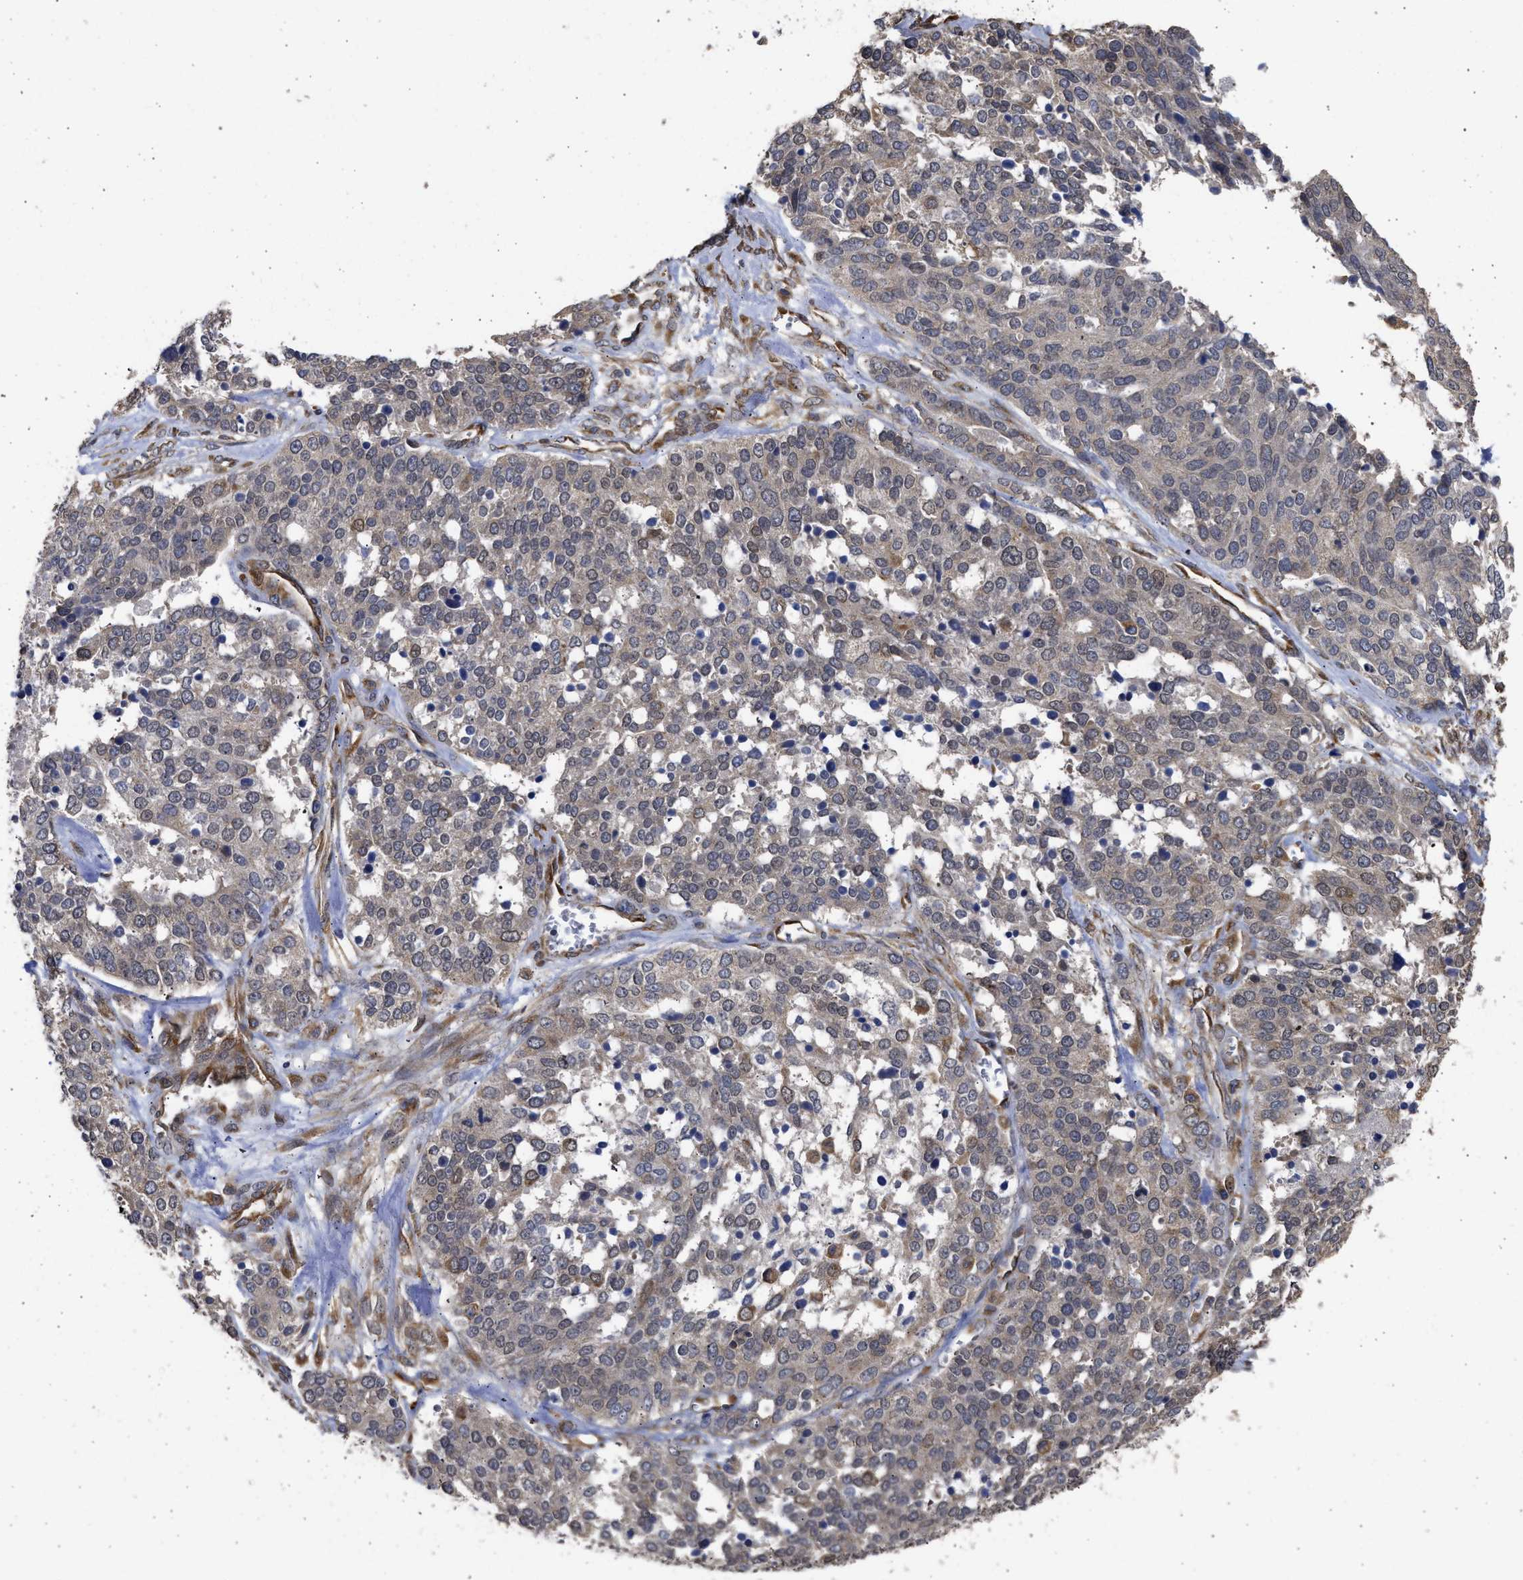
{"staining": {"intensity": "moderate", "quantity": "<25%", "location": "cytoplasmic/membranous,nuclear"}, "tissue": "ovarian cancer", "cell_type": "Tumor cells", "image_type": "cancer", "snomed": [{"axis": "morphology", "description": "Cystadenocarcinoma, serous, NOS"}, {"axis": "topography", "description": "Ovary"}], "caption": "Immunohistochemical staining of human ovarian cancer (serous cystadenocarcinoma) exhibits low levels of moderate cytoplasmic/membranous and nuclear protein expression in about <25% of tumor cells.", "gene": "DNAJC1", "patient": {"sex": "female", "age": 44}}